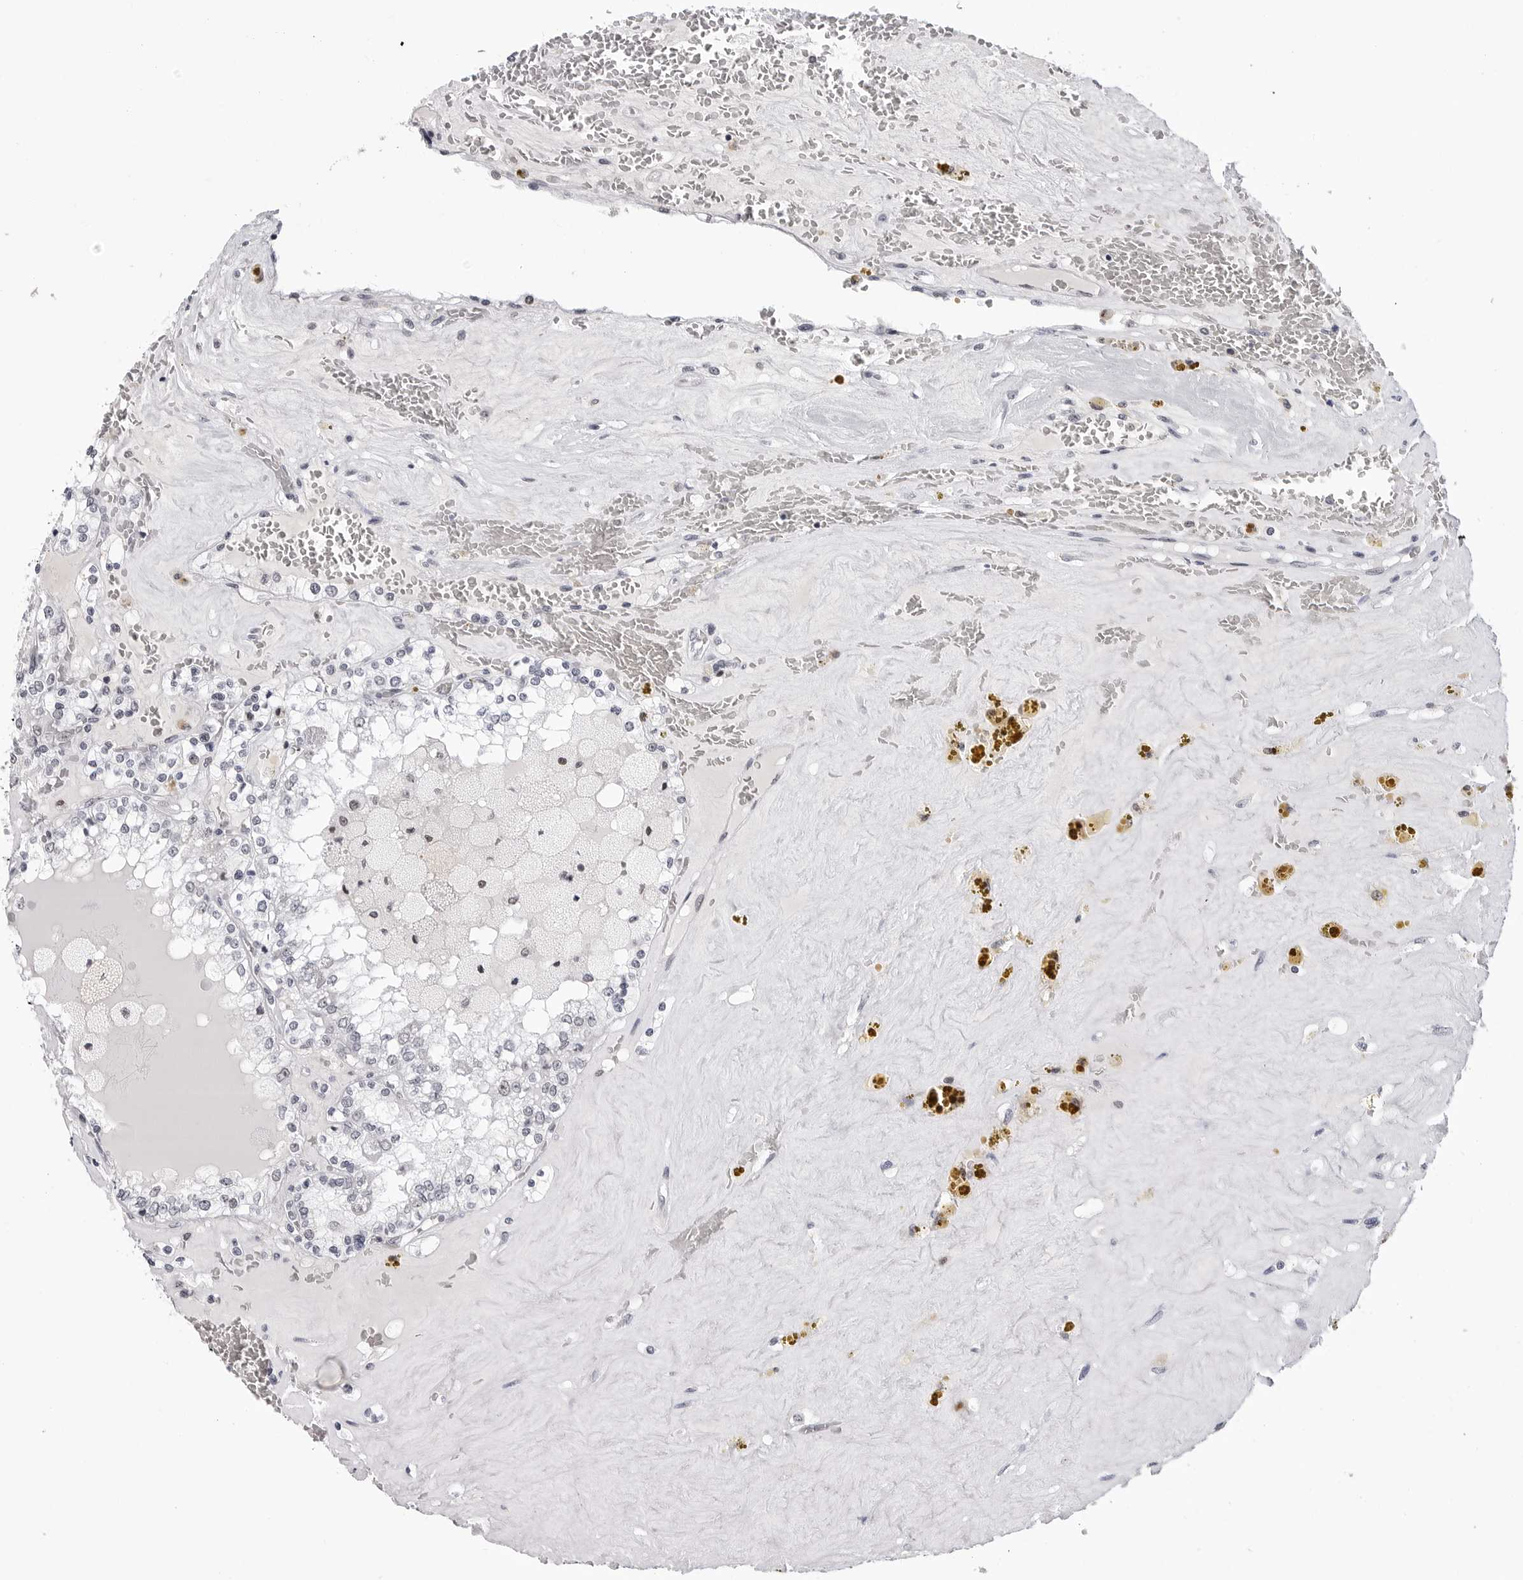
{"staining": {"intensity": "negative", "quantity": "none", "location": "none"}, "tissue": "renal cancer", "cell_type": "Tumor cells", "image_type": "cancer", "snomed": [{"axis": "morphology", "description": "Adenocarcinoma, NOS"}, {"axis": "topography", "description": "Kidney"}], "caption": "High magnification brightfield microscopy of renal cancer (adenocarcinoma) stained with DAB (brown) and counterstained with hematoxylin (blue): tumor cells show no significant positivity. (Immunohistochemistry (ihc), brightfield microscopy, high magnification).", "gene": "SF3B4", "patient": {"sex": "female", "age": 56}}